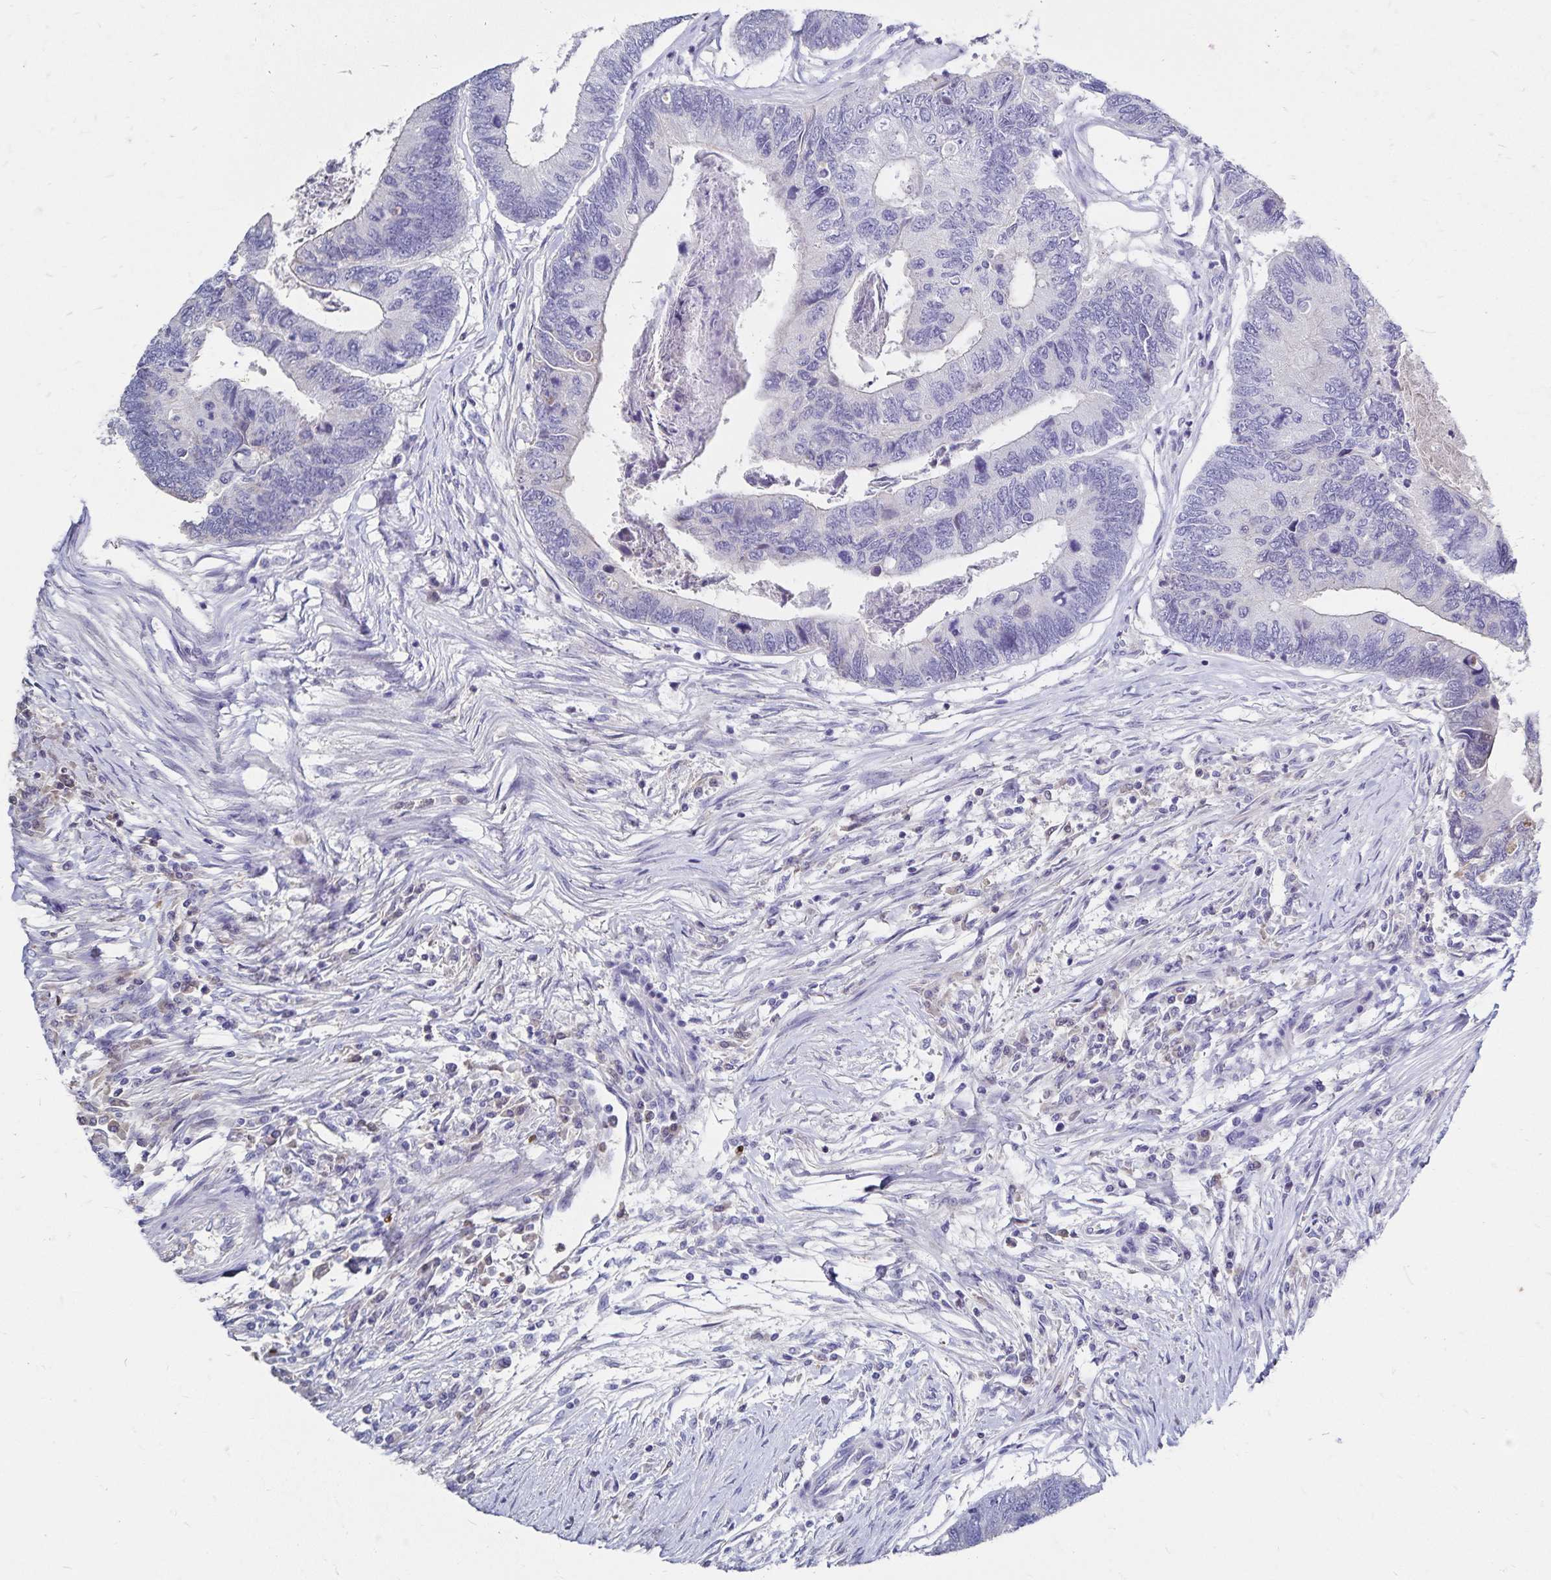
{"staining": {"intensity": "negative", "quantity": "none", "location": "none"}, "tissue": "colorectal cancer", "cell_type": "Tumor cells", "image_type": "cancer", "snomed": [{"axis": "morphology", "description": "Adenocarcinoma, NOS"}, {"axis": "topography", "description": "Colon"}], "caption": "An immunohistochemistry micrograph of colorectal cancer (adenocarcinoma) is shown. There is no staining in tumor cells of colorectal cancer (adenocarcinoma).", "gene": "PAX5", "patient": {"sex": "female", "age": 67}}